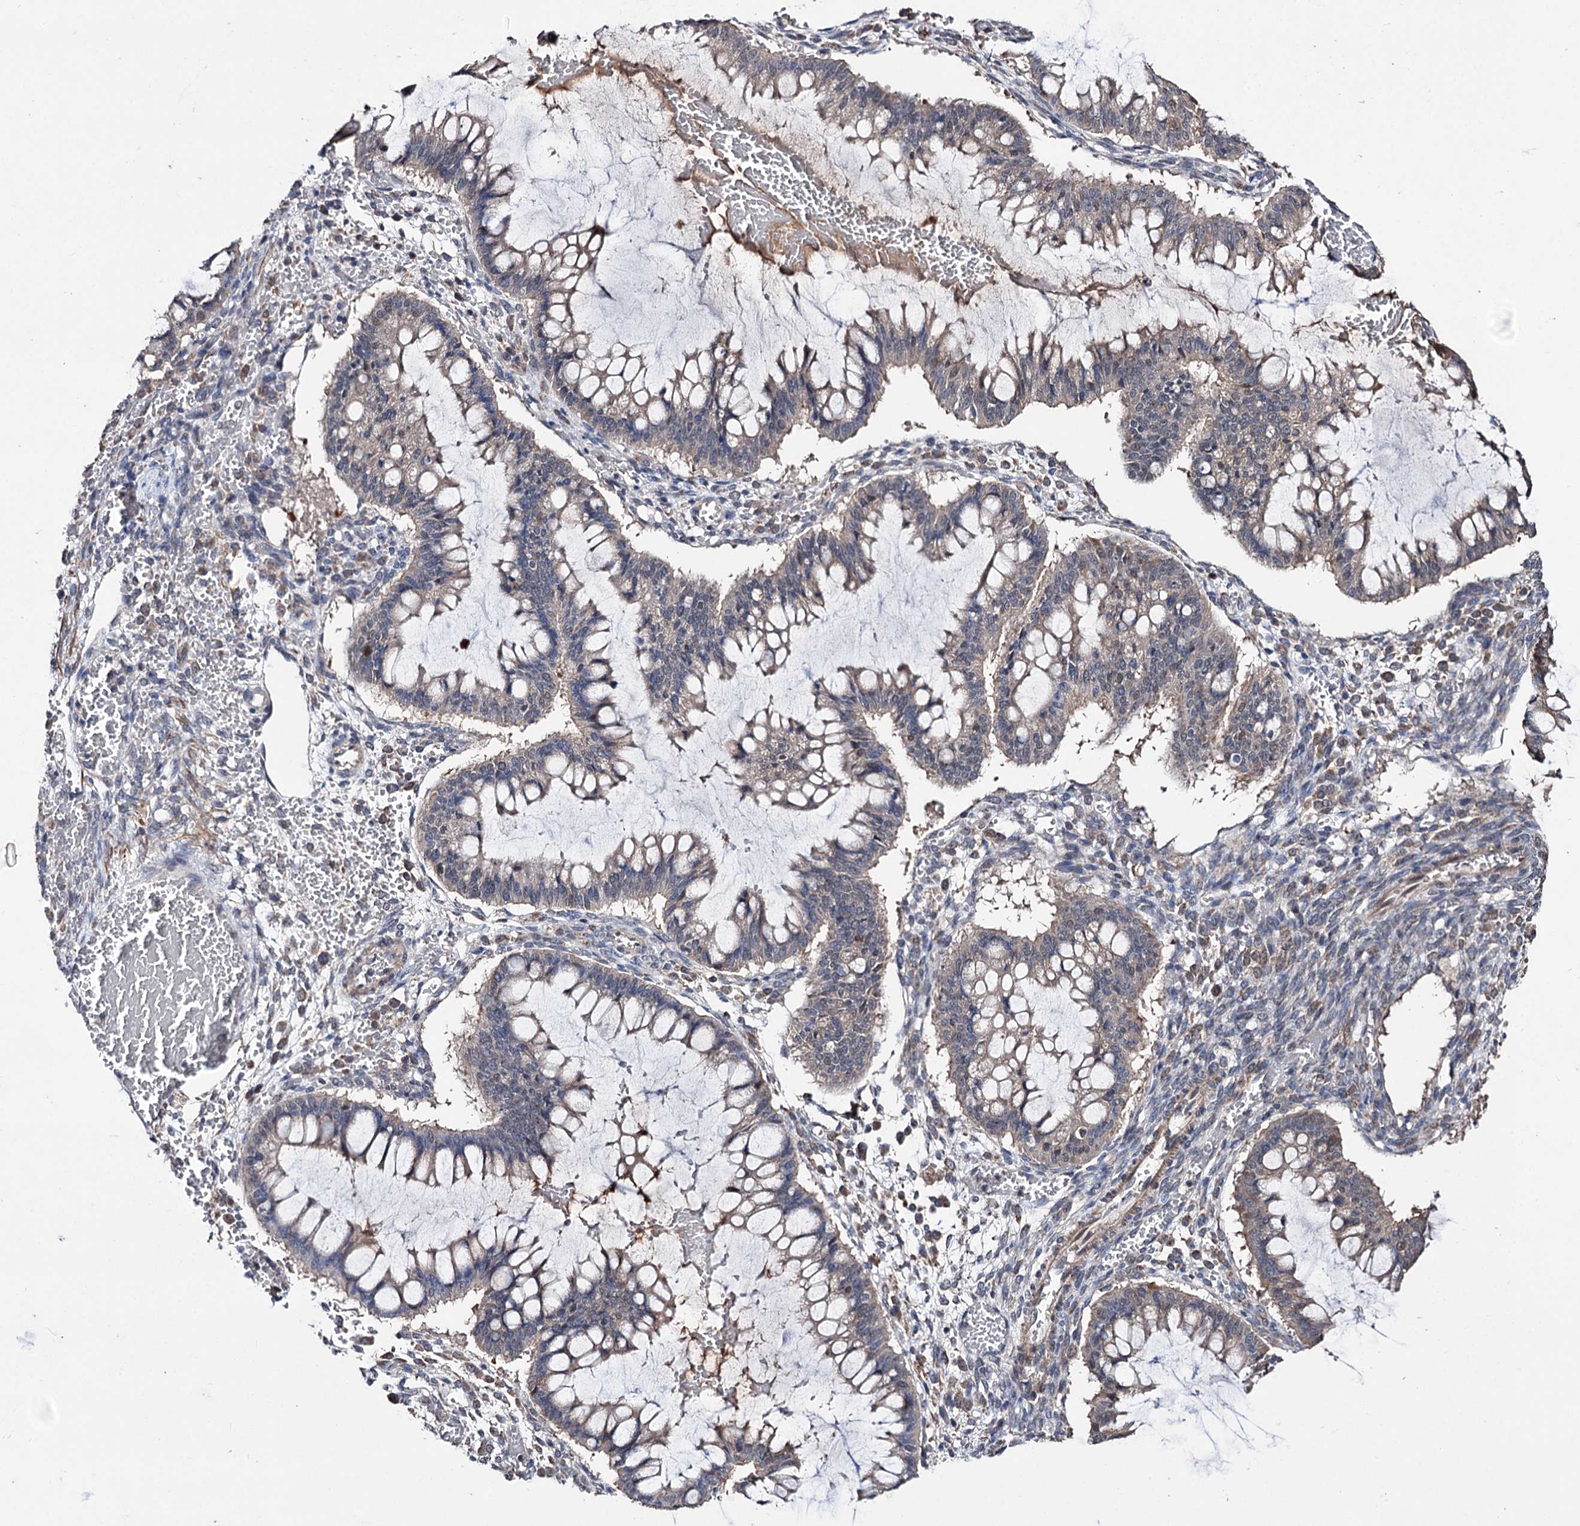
{"staining": {"intensity": "weak", "quantity": "25%-75%", "location": "cytoplasmic/membranous"}, "tissue": "ovarian cancer", "cell_type": "Tumor cells", "image_type": "cancer", "snomed": [{"axis": "morphology", "description": "Cystadenocarcinoma, mucinous, NOS"}, {"axis": "topography", "description": "Ovary"}], "caption": "Ovarian cancer stained with immunohistochemistry (IHC) reveals weak cytoplasmic/membranous expression in approximately 25%-75% of tumor cells.", "gene": "CLPB", "patient": {"sex": "female", "age": 73}}